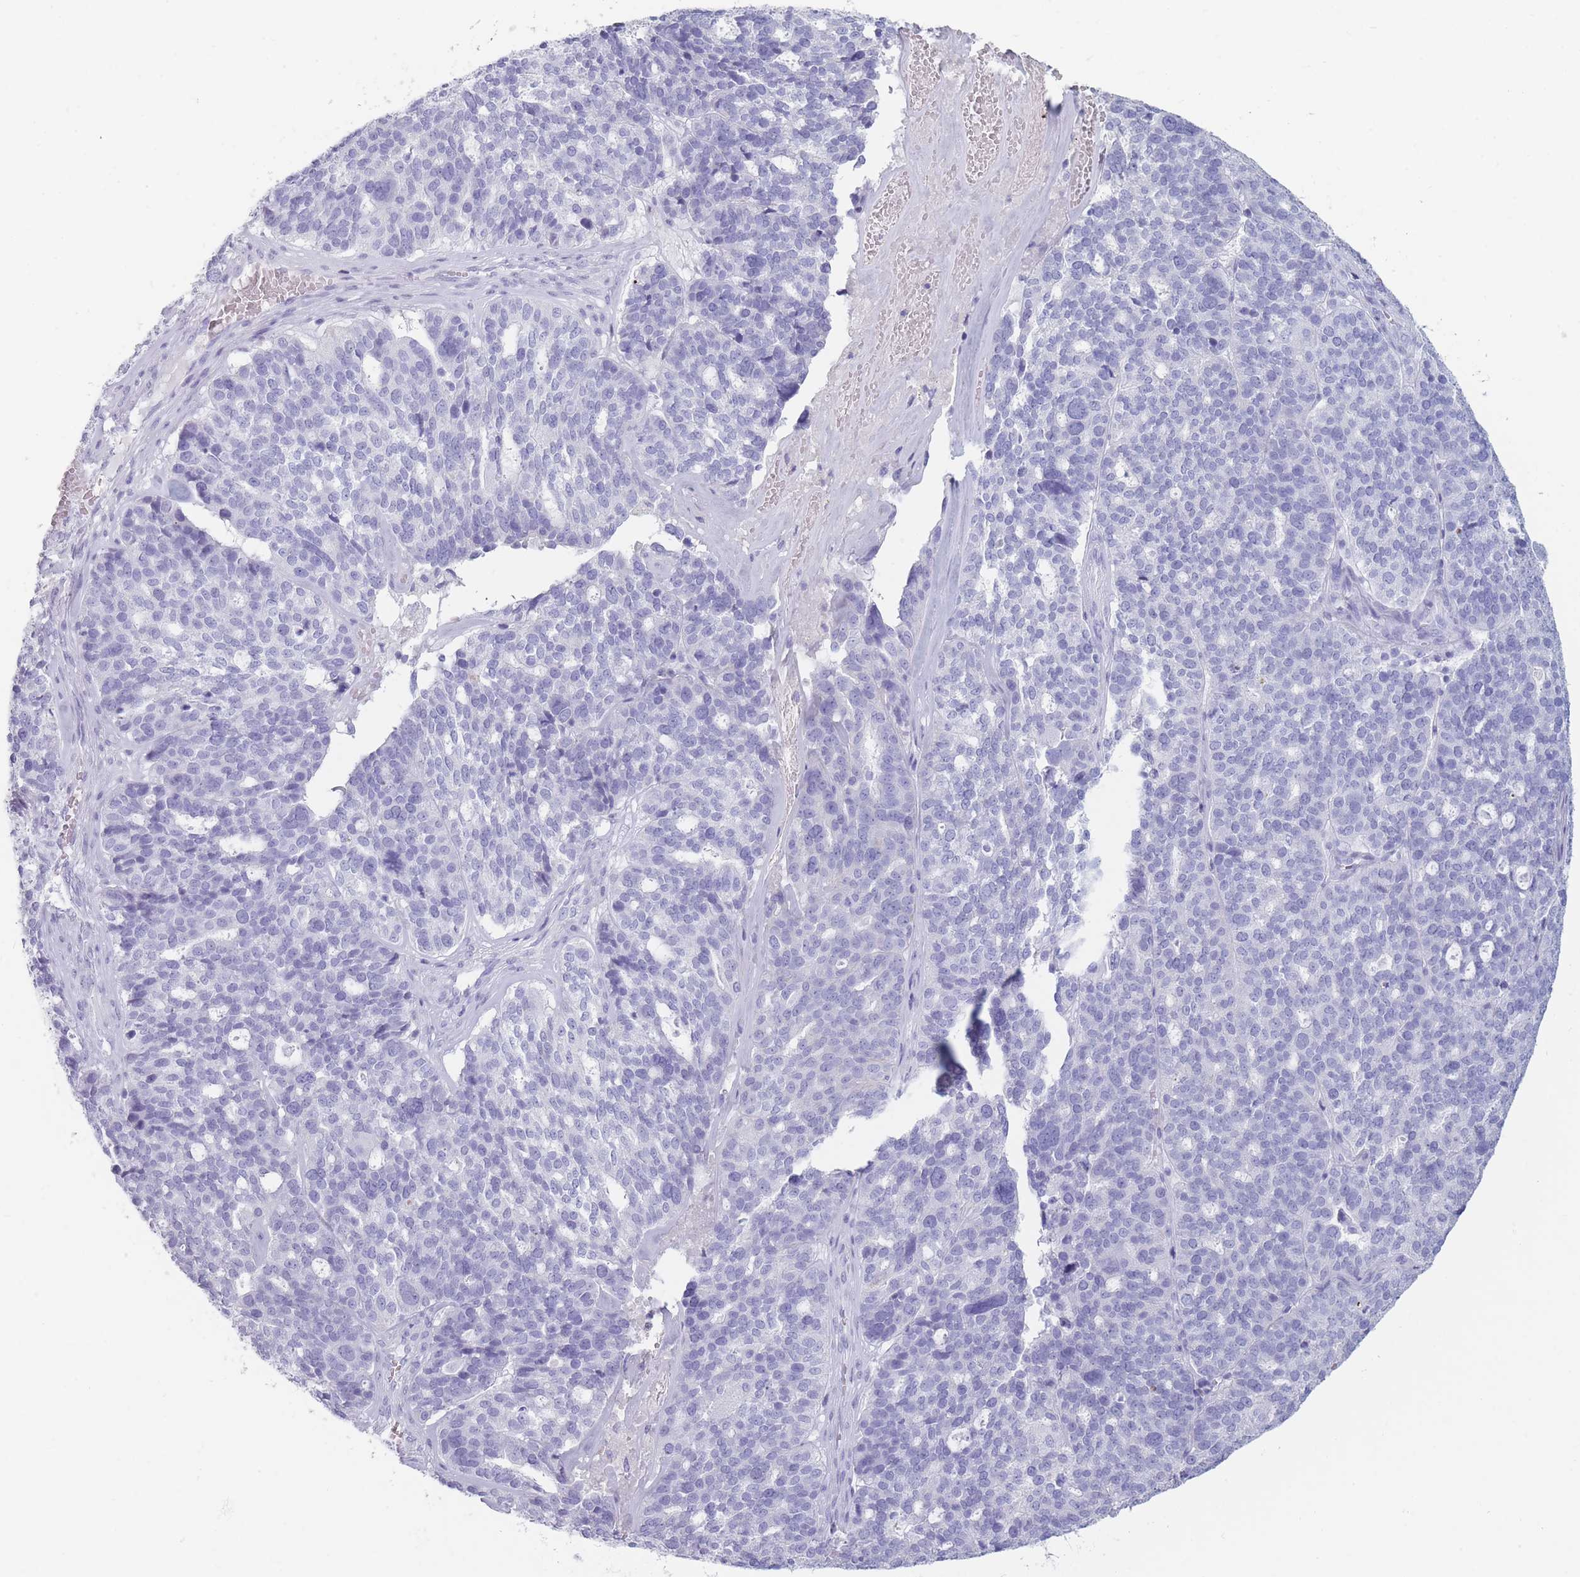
{"staining": {"intensity": "negative", "quantity": "none", "location": "none"}, "tissue": "ovarian cancer", "cell_type": "Tumor cells", "image_type": "cancer", "snomed": [{"axis": "morphology", "description": "Cystadenocarcinoma, serous, NOS"}, {"axis": "topography", "description": "Ovary"}], "caption": "A high-resolution photomicrograph shows immunohistochemistry staining of serous cystadenocarcinoma (ovarian), which displays no significant positivity in tumor cells.", "gene": "GPR12", "patient": {"sex": "female", "age": 59}}